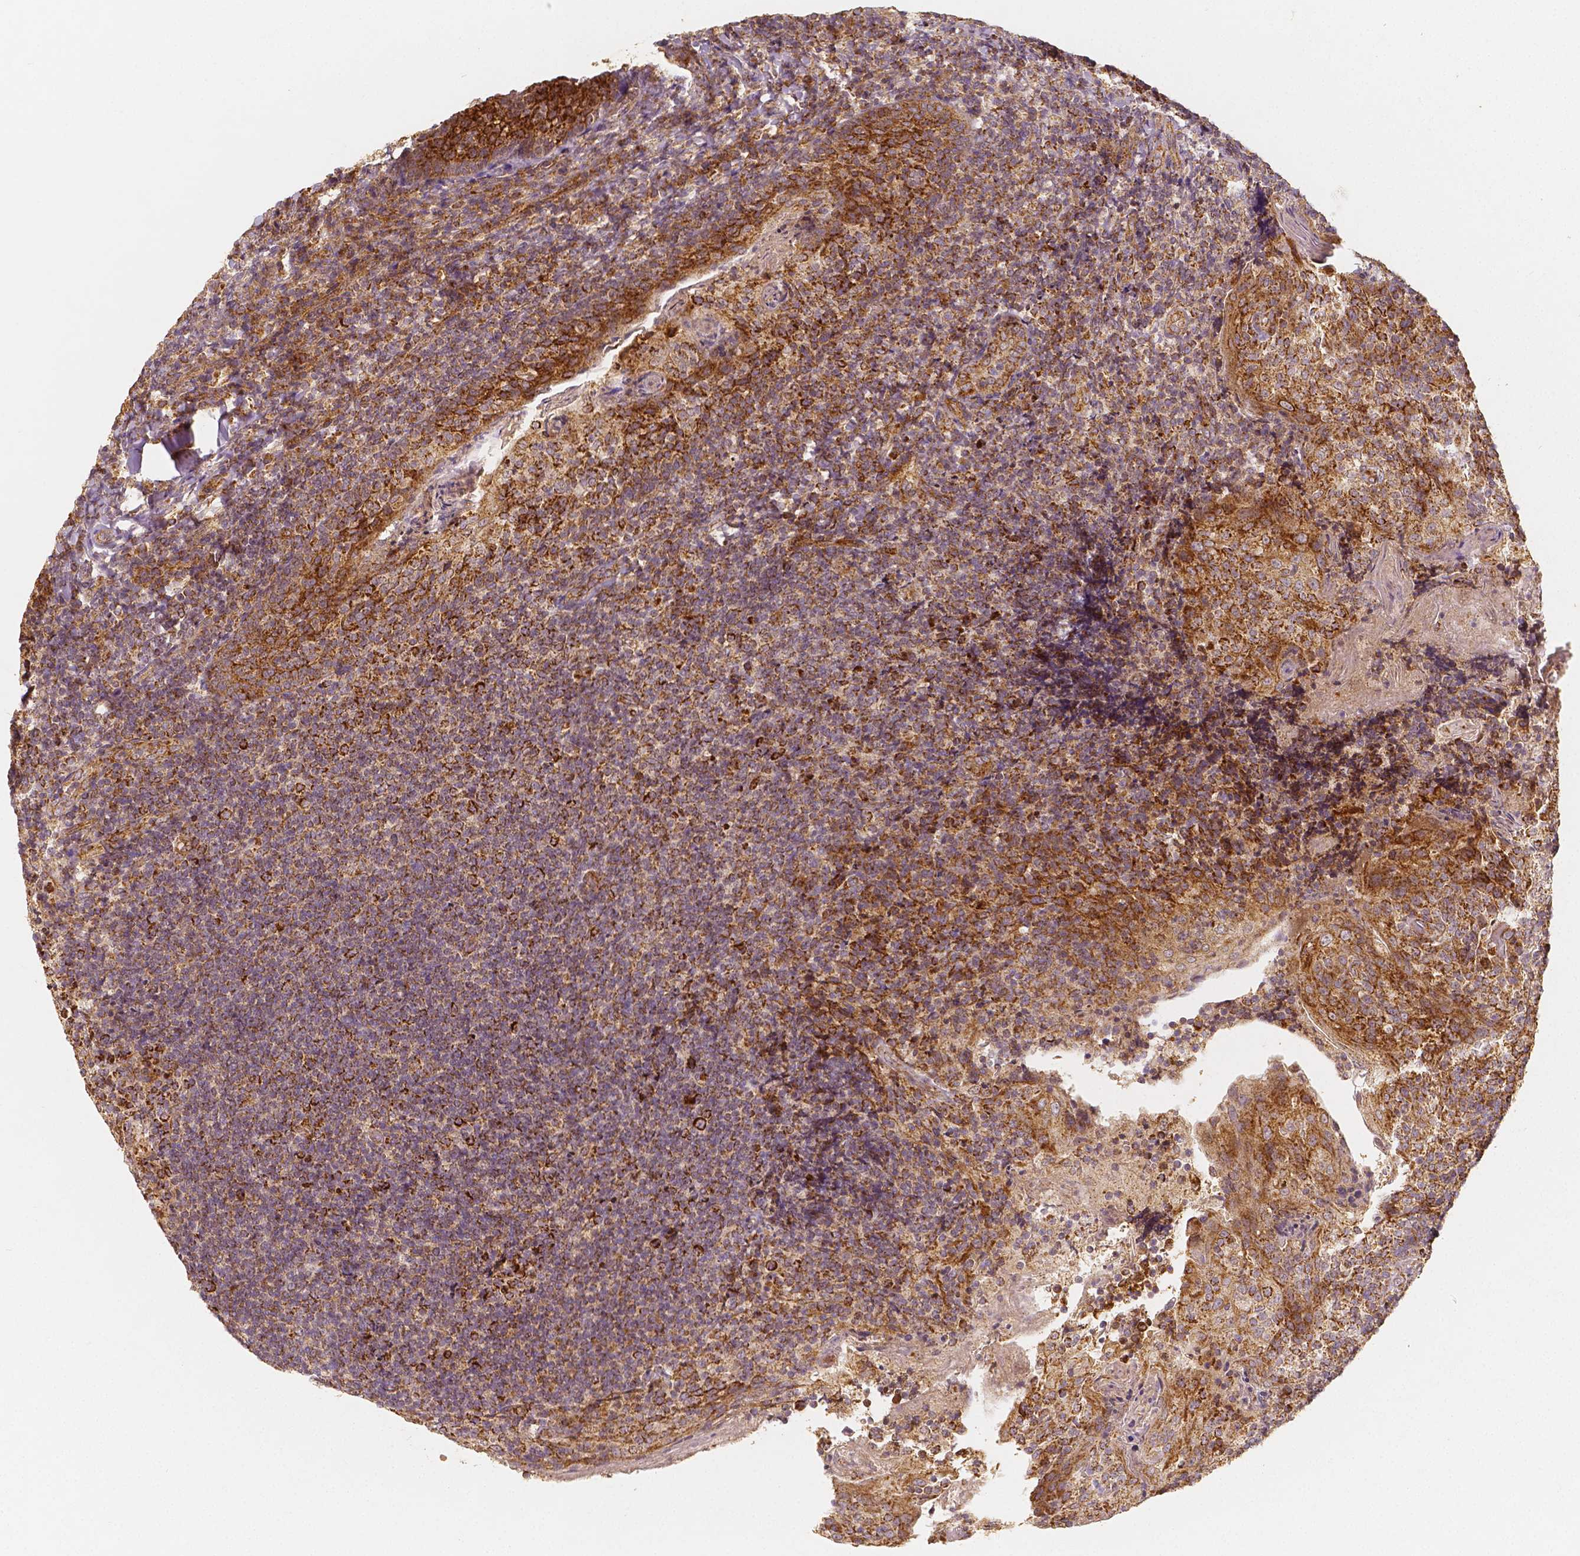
{"staining": {"intensity": "strong", "quantity": ">75%", "location": "cytoplasmic/membranous"}, "tissue": "tonsil", "cell_type": "Germinal center cells", "image_type": "normal", "snomed": [{"axis": "morphology", "description": "Normal tissue, NOS"}, {"axis": "topography", "description": "Tonsil"}], "caption": "Immunohistochemical staining of normal human tonsil exhibits >75% levels of strong cytoplasmic/membranous protein expression in approximately >75% of germinal center cells.", "gene": "PGAM5", "patient": {"sex": "female", "age": 10}}